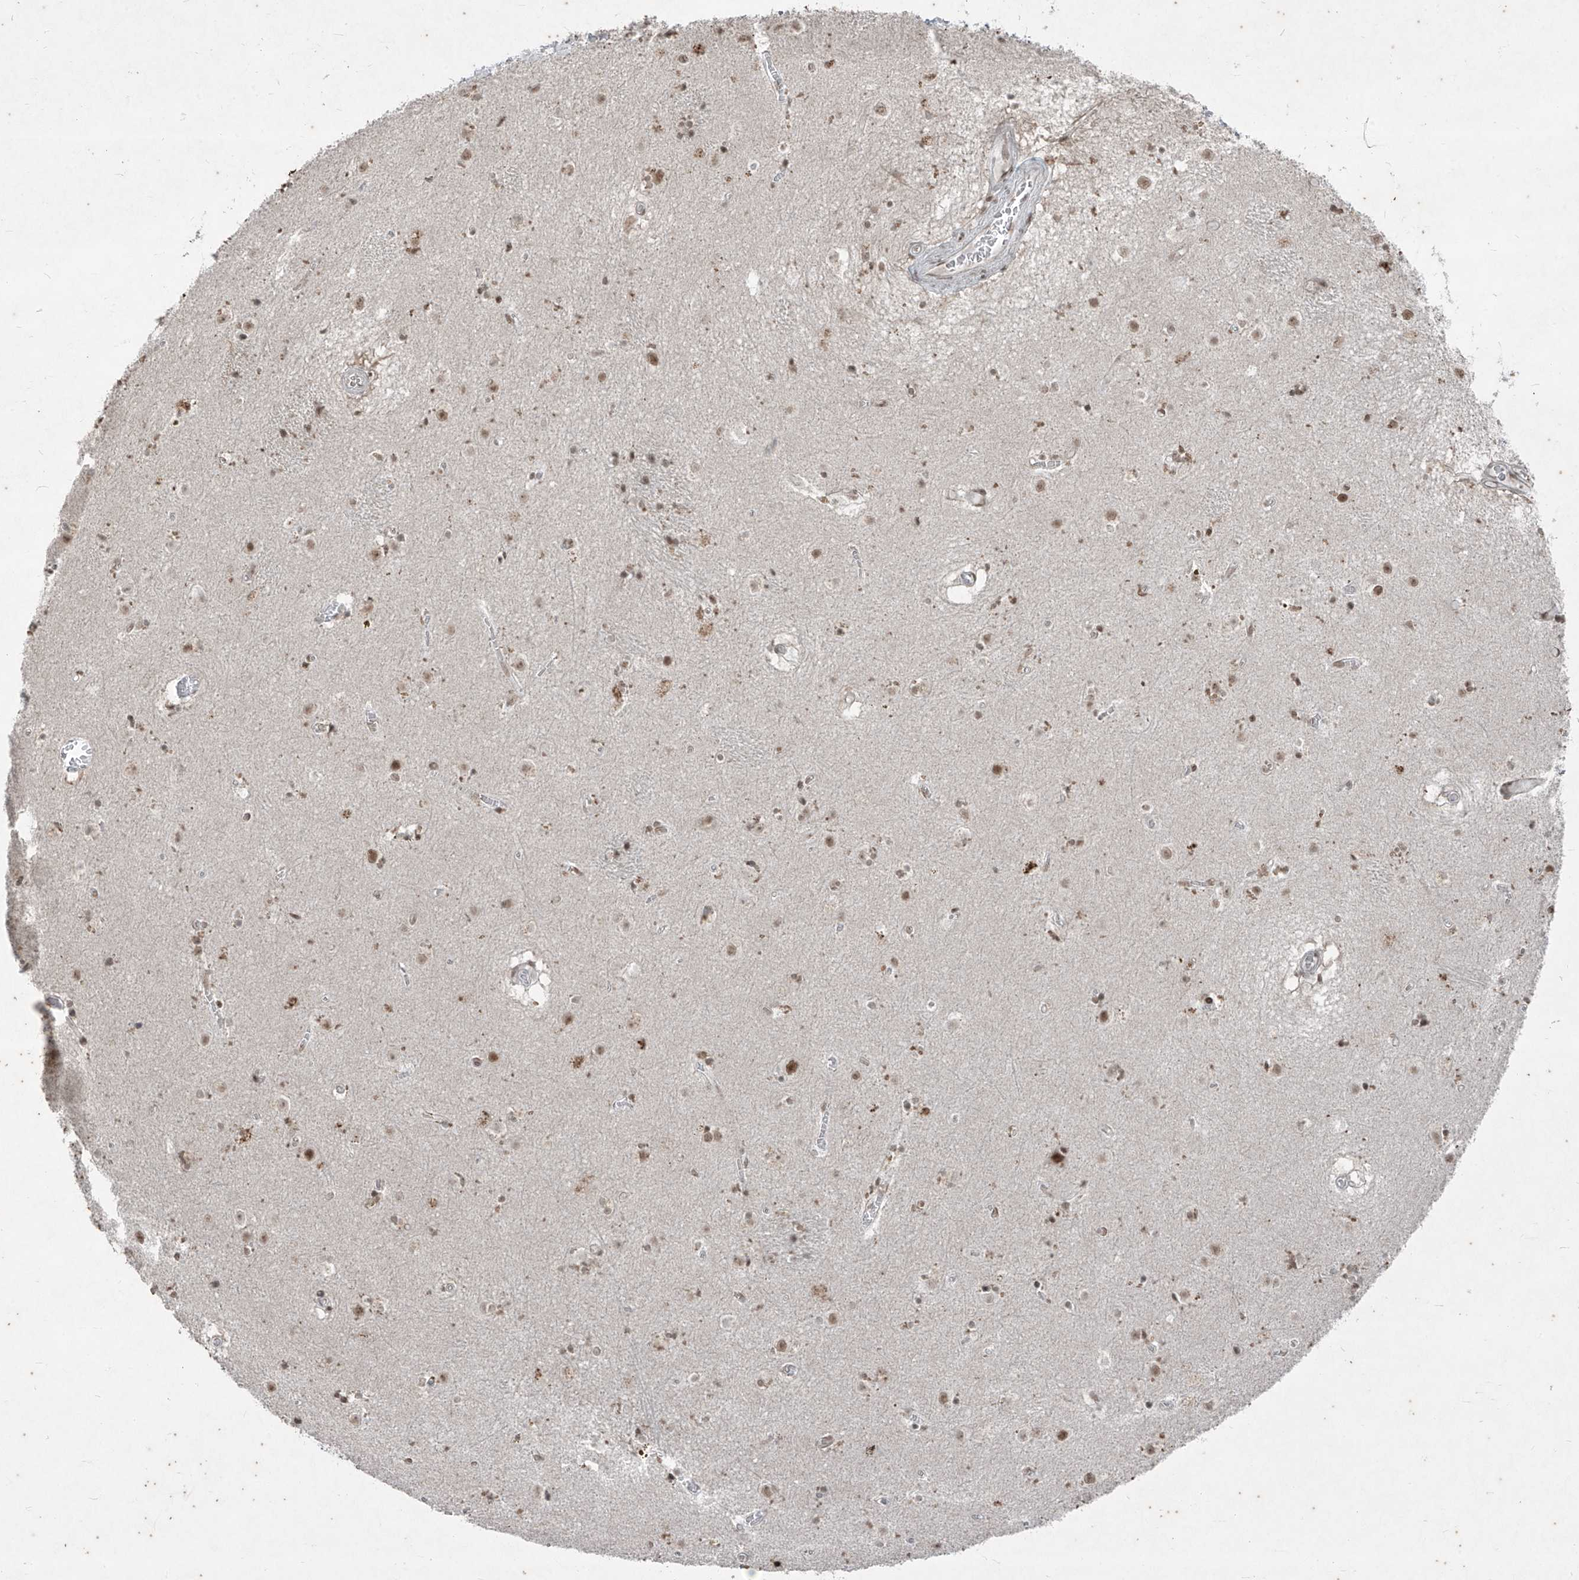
{"staining": {"intensity": "moderate", "quantity": "25%-75%", "location": "nuclear"}, "tissue": "caudate", "cell_type": "Glial cells", "image_type": "normal", "snomed": [{"axis": "morphology", "description": "Normal tissue, NOS"}, {"axis": "topography", "description": "Lateral ventricle wall"}], "caption": "Human caudate stained for a protein (brown) reveals moderate nuclear positive expression in about 25%-75% of glial cells.", "gene": "ZNF354B", "patient": {"sex": "male", "age": 70}}